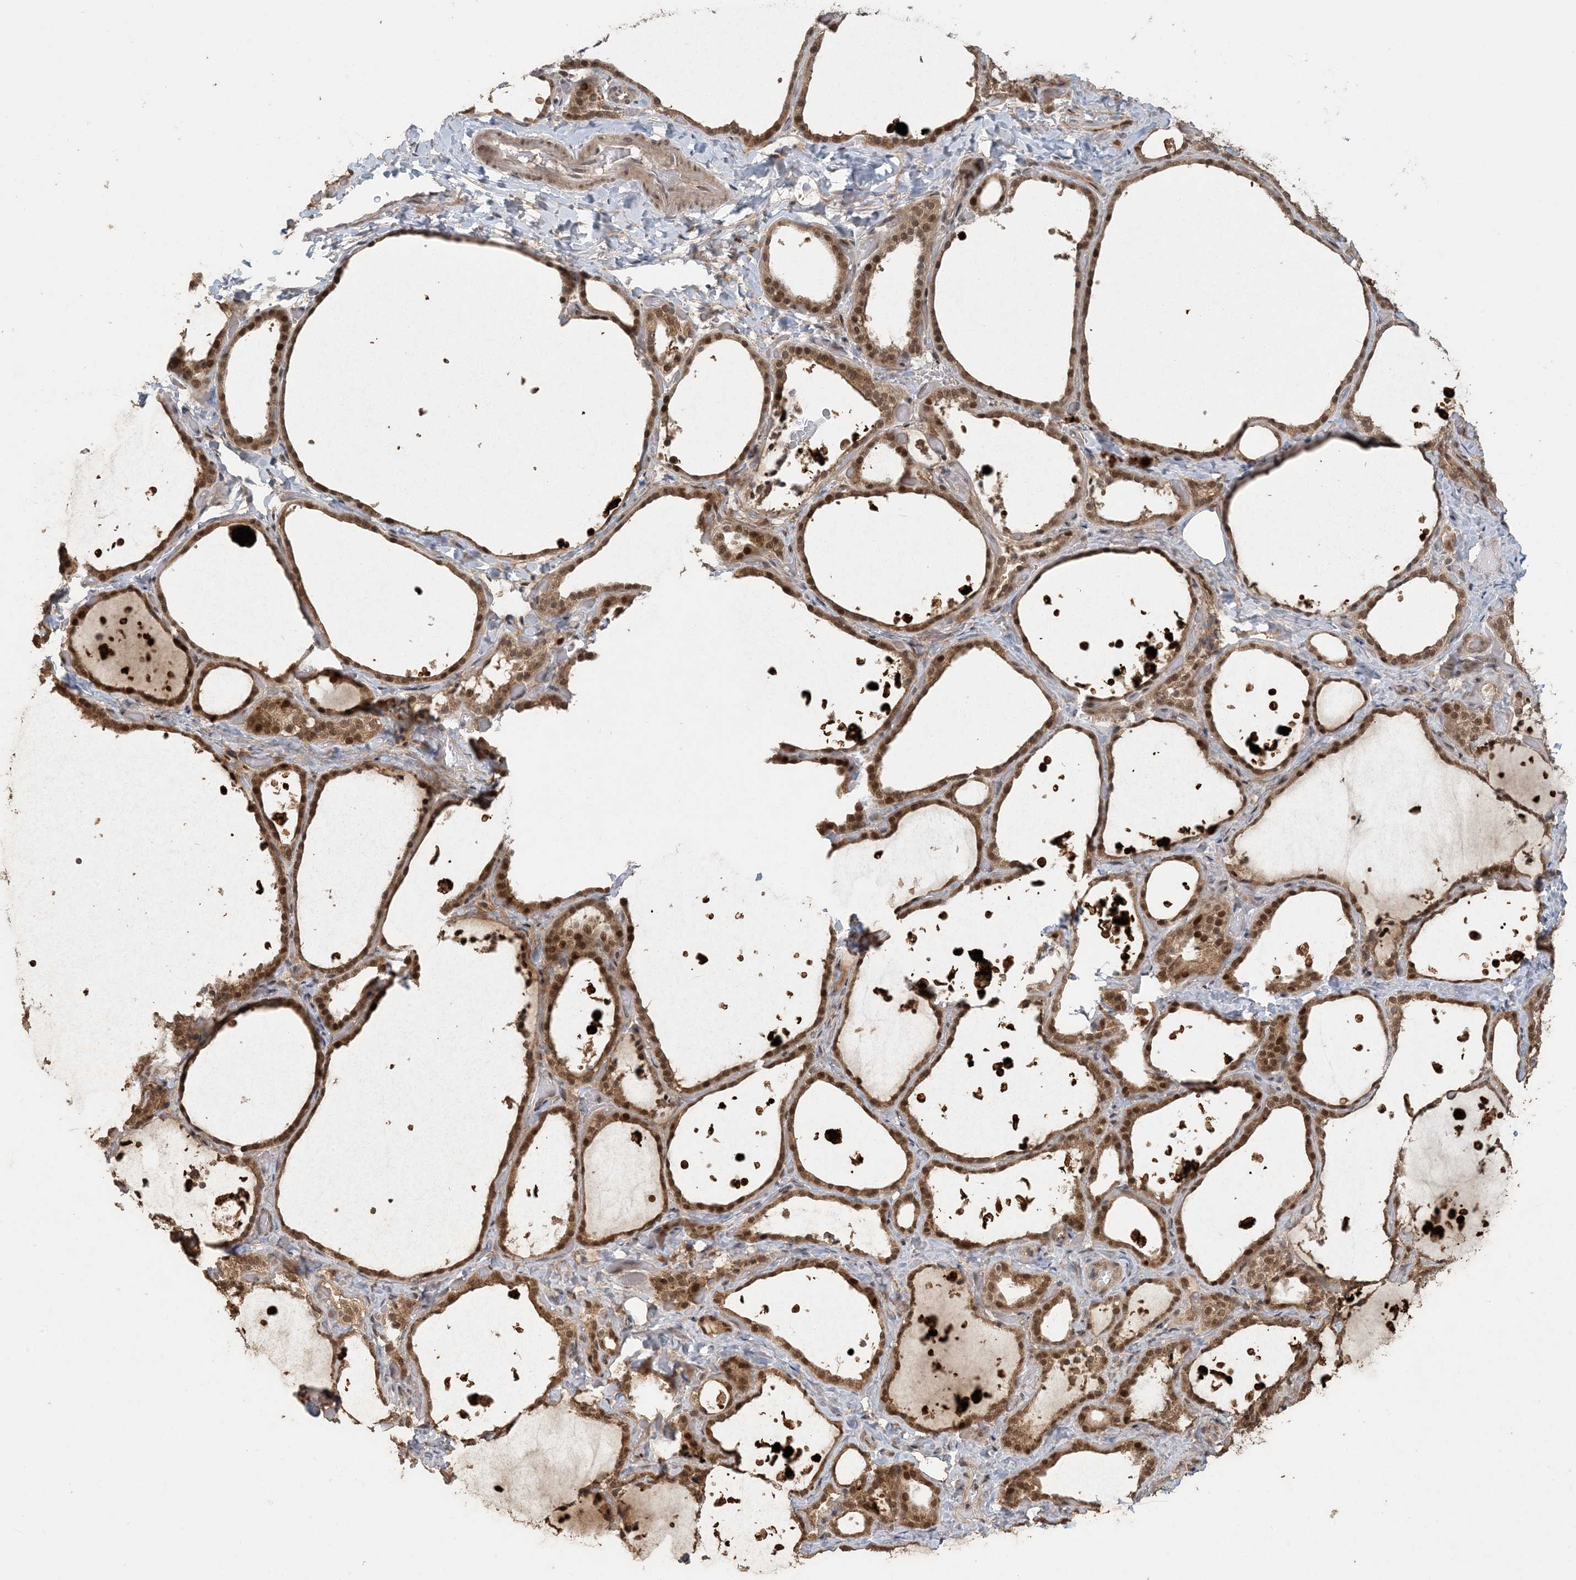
{"staining": {"intensity": "strong", "quantity": ">75%", "location": "cytoplasmic/membranous,nuclear"}, "tissue": "thyroid gland", "cell_type": "Glandular cells", "image_type": "normal", "snomed": [{"axis": "morphology", "description": "Normal tissue, NOS"}, {"axis": "topography", "description": "Thyroid gland"}], "caption": "The micrograph reveals immunohistochemical staining of benign thyroid gland. There is strong cytoplasmic/membranous,nuclear expression is appreciated in approximately >75% of glandular cells. The staining is performed using DAB brown chromogen to label protein expression. The nuclei are counter-stained blue using hematoxylin.", "gene": "ATP13A2", "patient": {"sex": "female", "age": 44}}